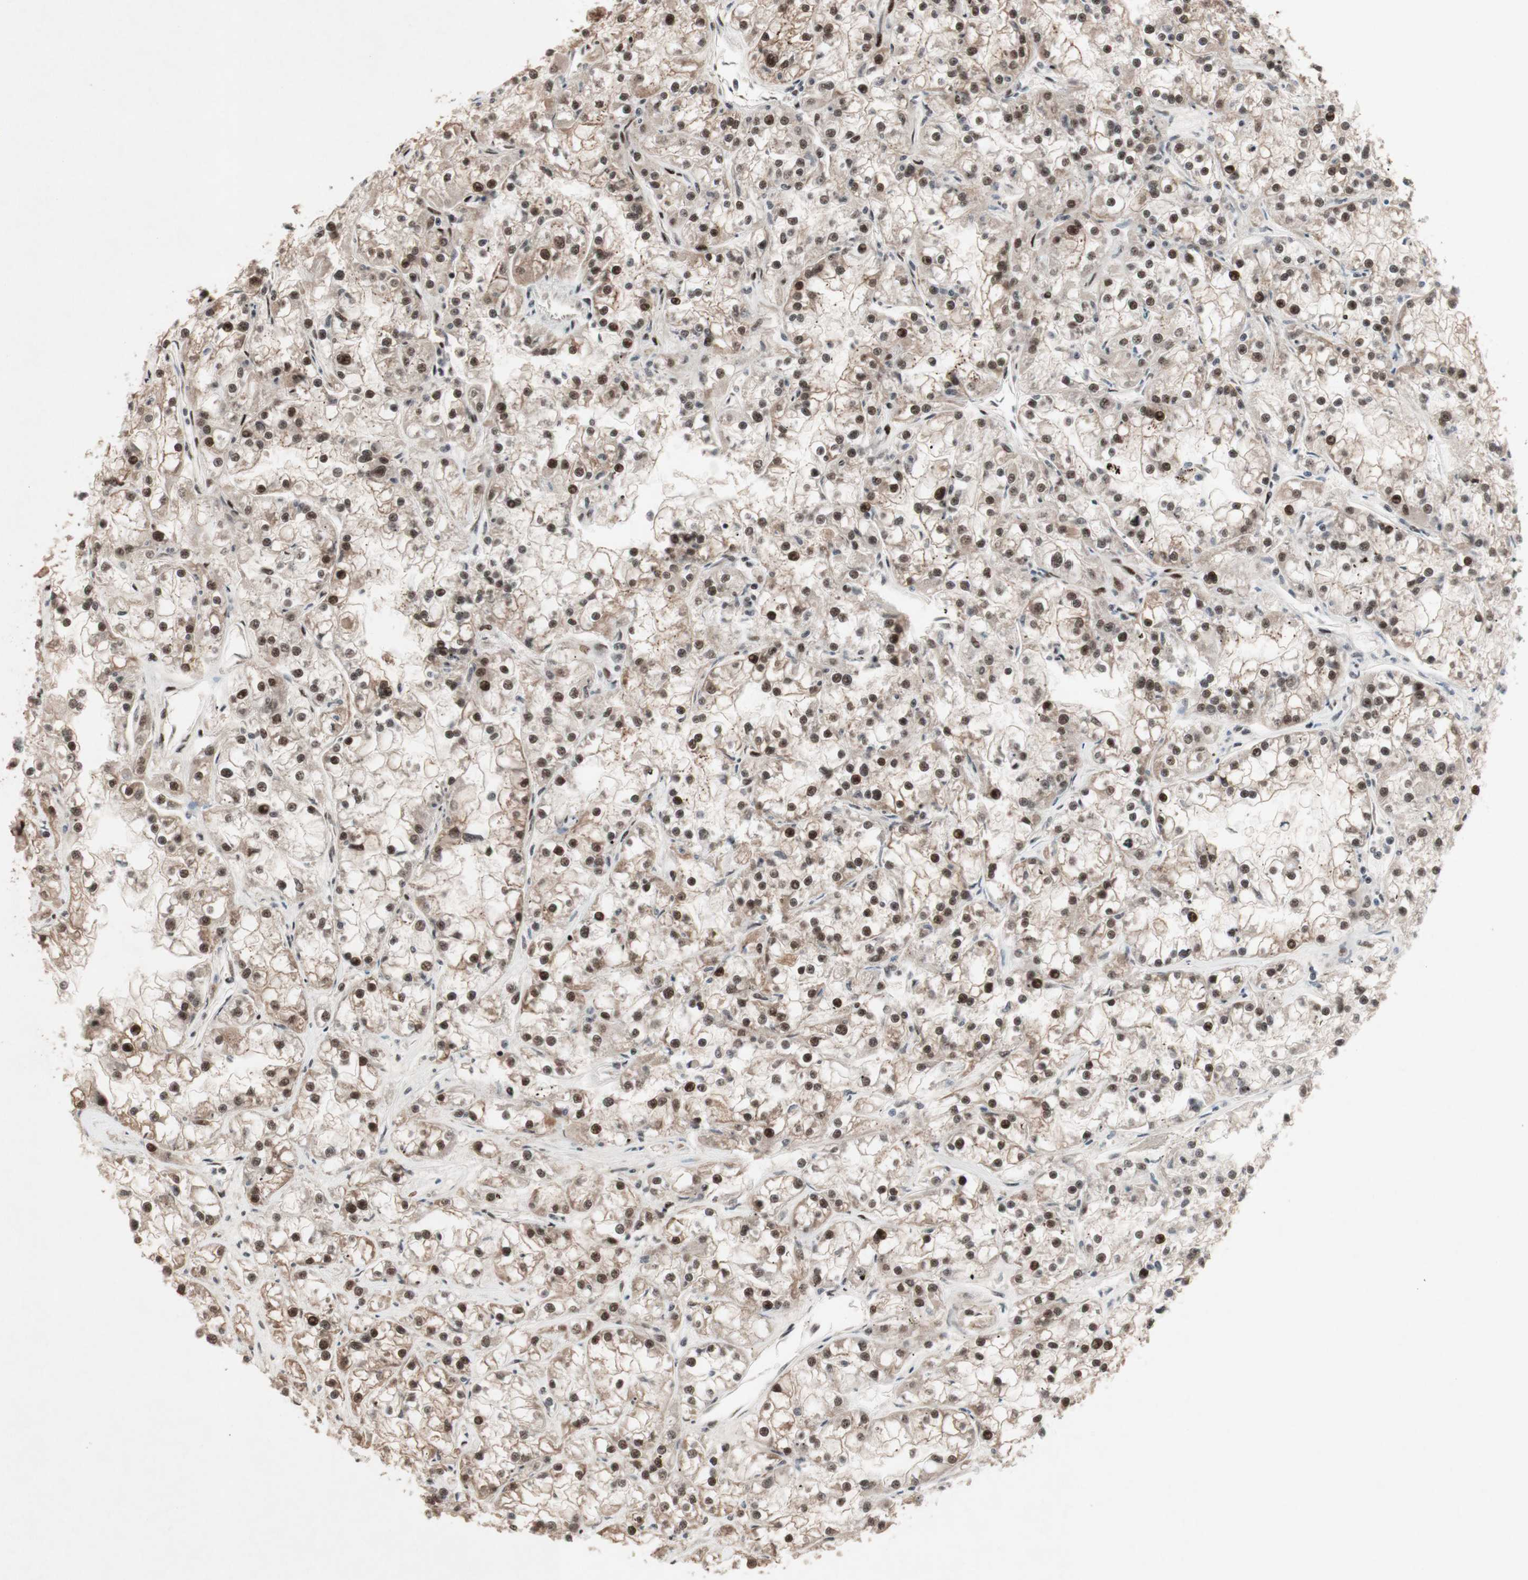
{"staining": {"intensity": "strong", "quantity": ">75%", "location": "nuclear"}, "tissue": "renal cancer", "cell_type": "Tumor cells", "image_type": "cancer", "snomed": [{"axis": "morphology", "description": "Adenocarcinoma, NOS"}, {"axis": "topography", "description": "Kidney"}], "caption": "Immunohistochemical staining of human renal adenocarcinoma reveals high levels of strong nuclear staining in approximately >75% of tumor cells.", "gene": "TLE1", "patient": {"sex": "female", "age": 52}}